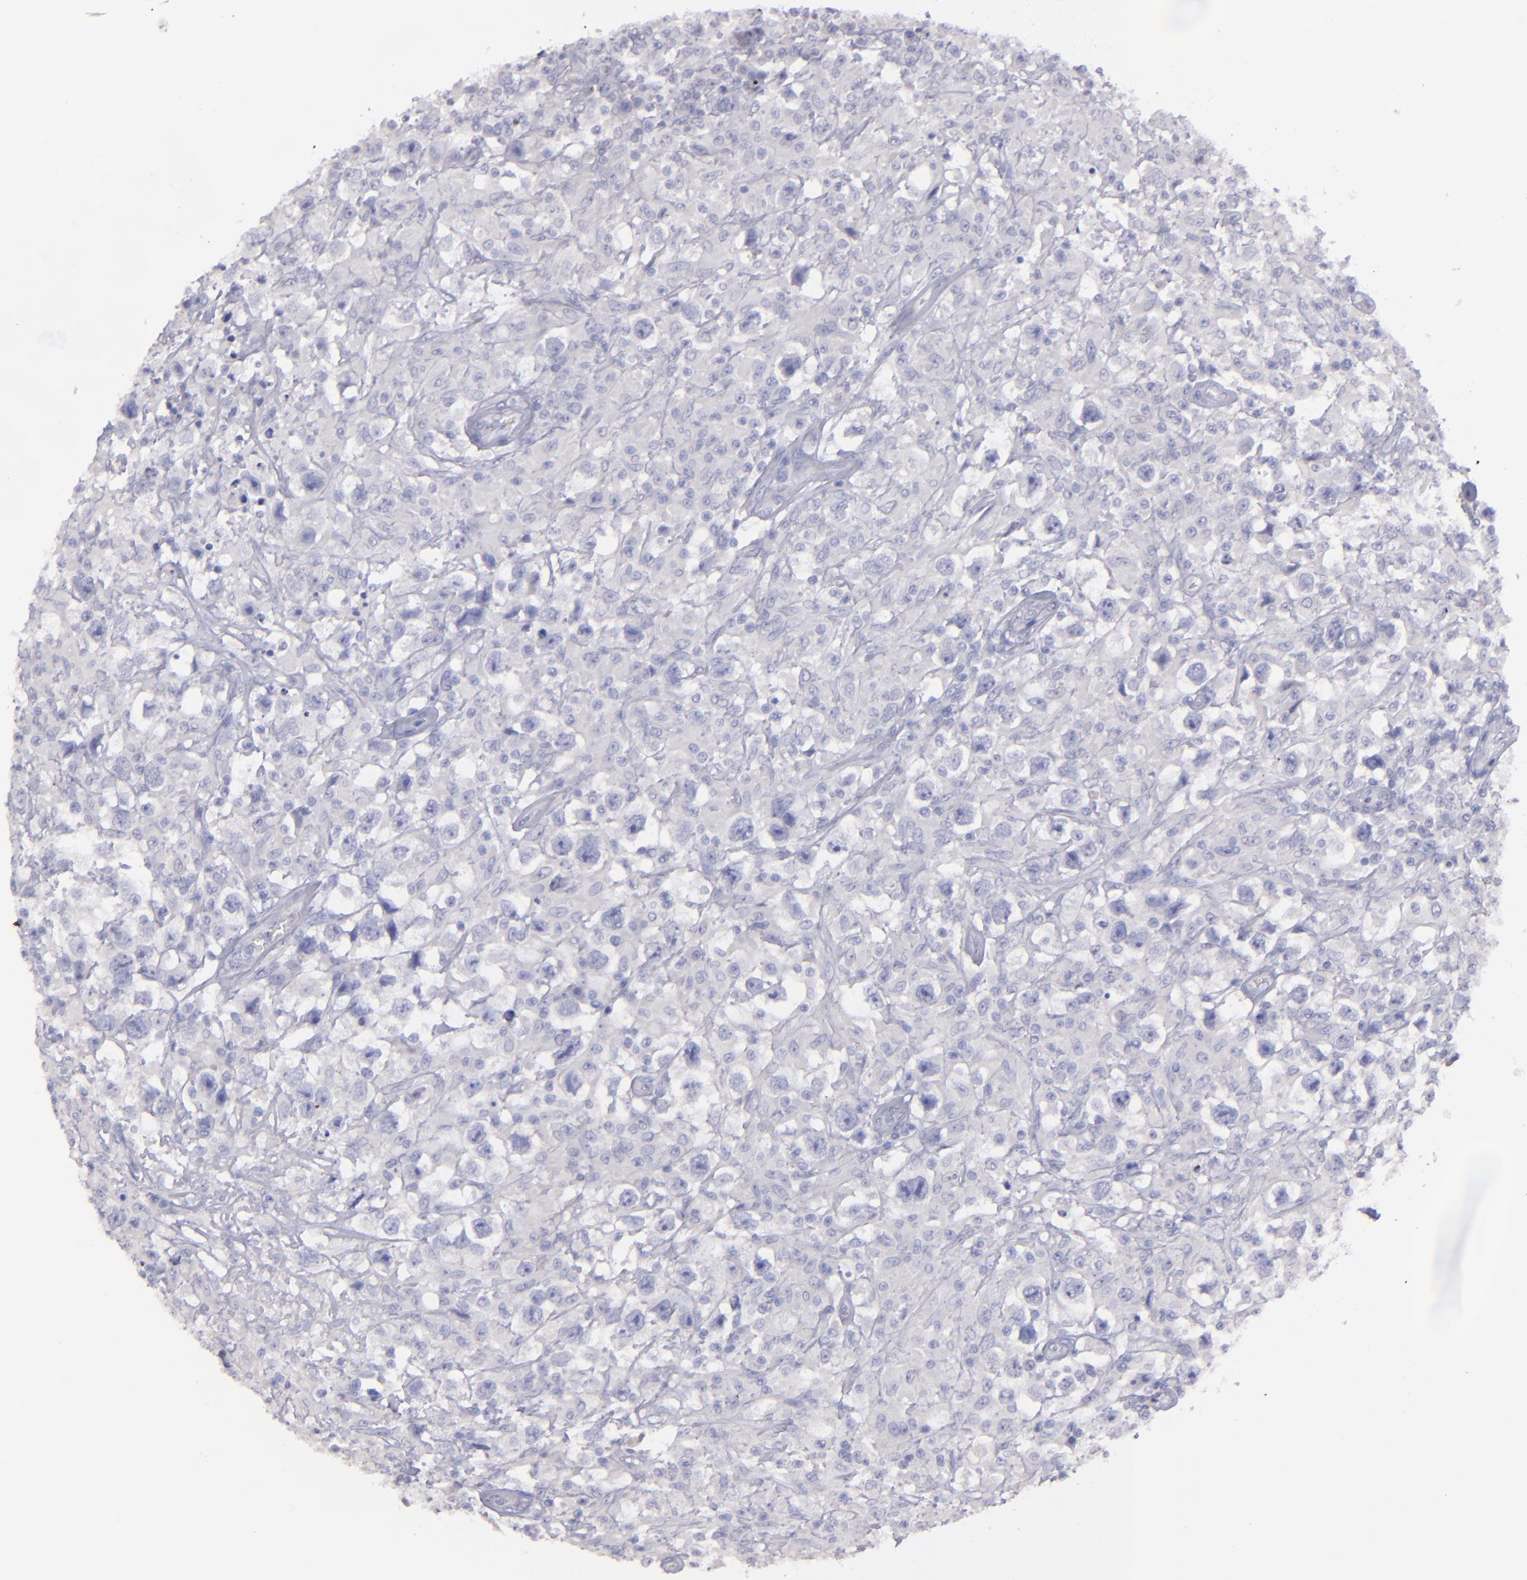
{"staining": {"intensity": "negative", "quantity": "none", "location": "none"}, "tissue": "testis cancer", "cell_type": "Tumor cells", "image_type": "cancer", "snomed": [{"axis": "morphology", "description": "Seminoma, NOS"}, {"axis": "topography", "description": "Testis"}], "caption": "Protein analysis of testis cancer demonstrates no significant expression in tumor cells.", "gene": "SNAP25", "patient": {"sex": "male", "age": 34}}